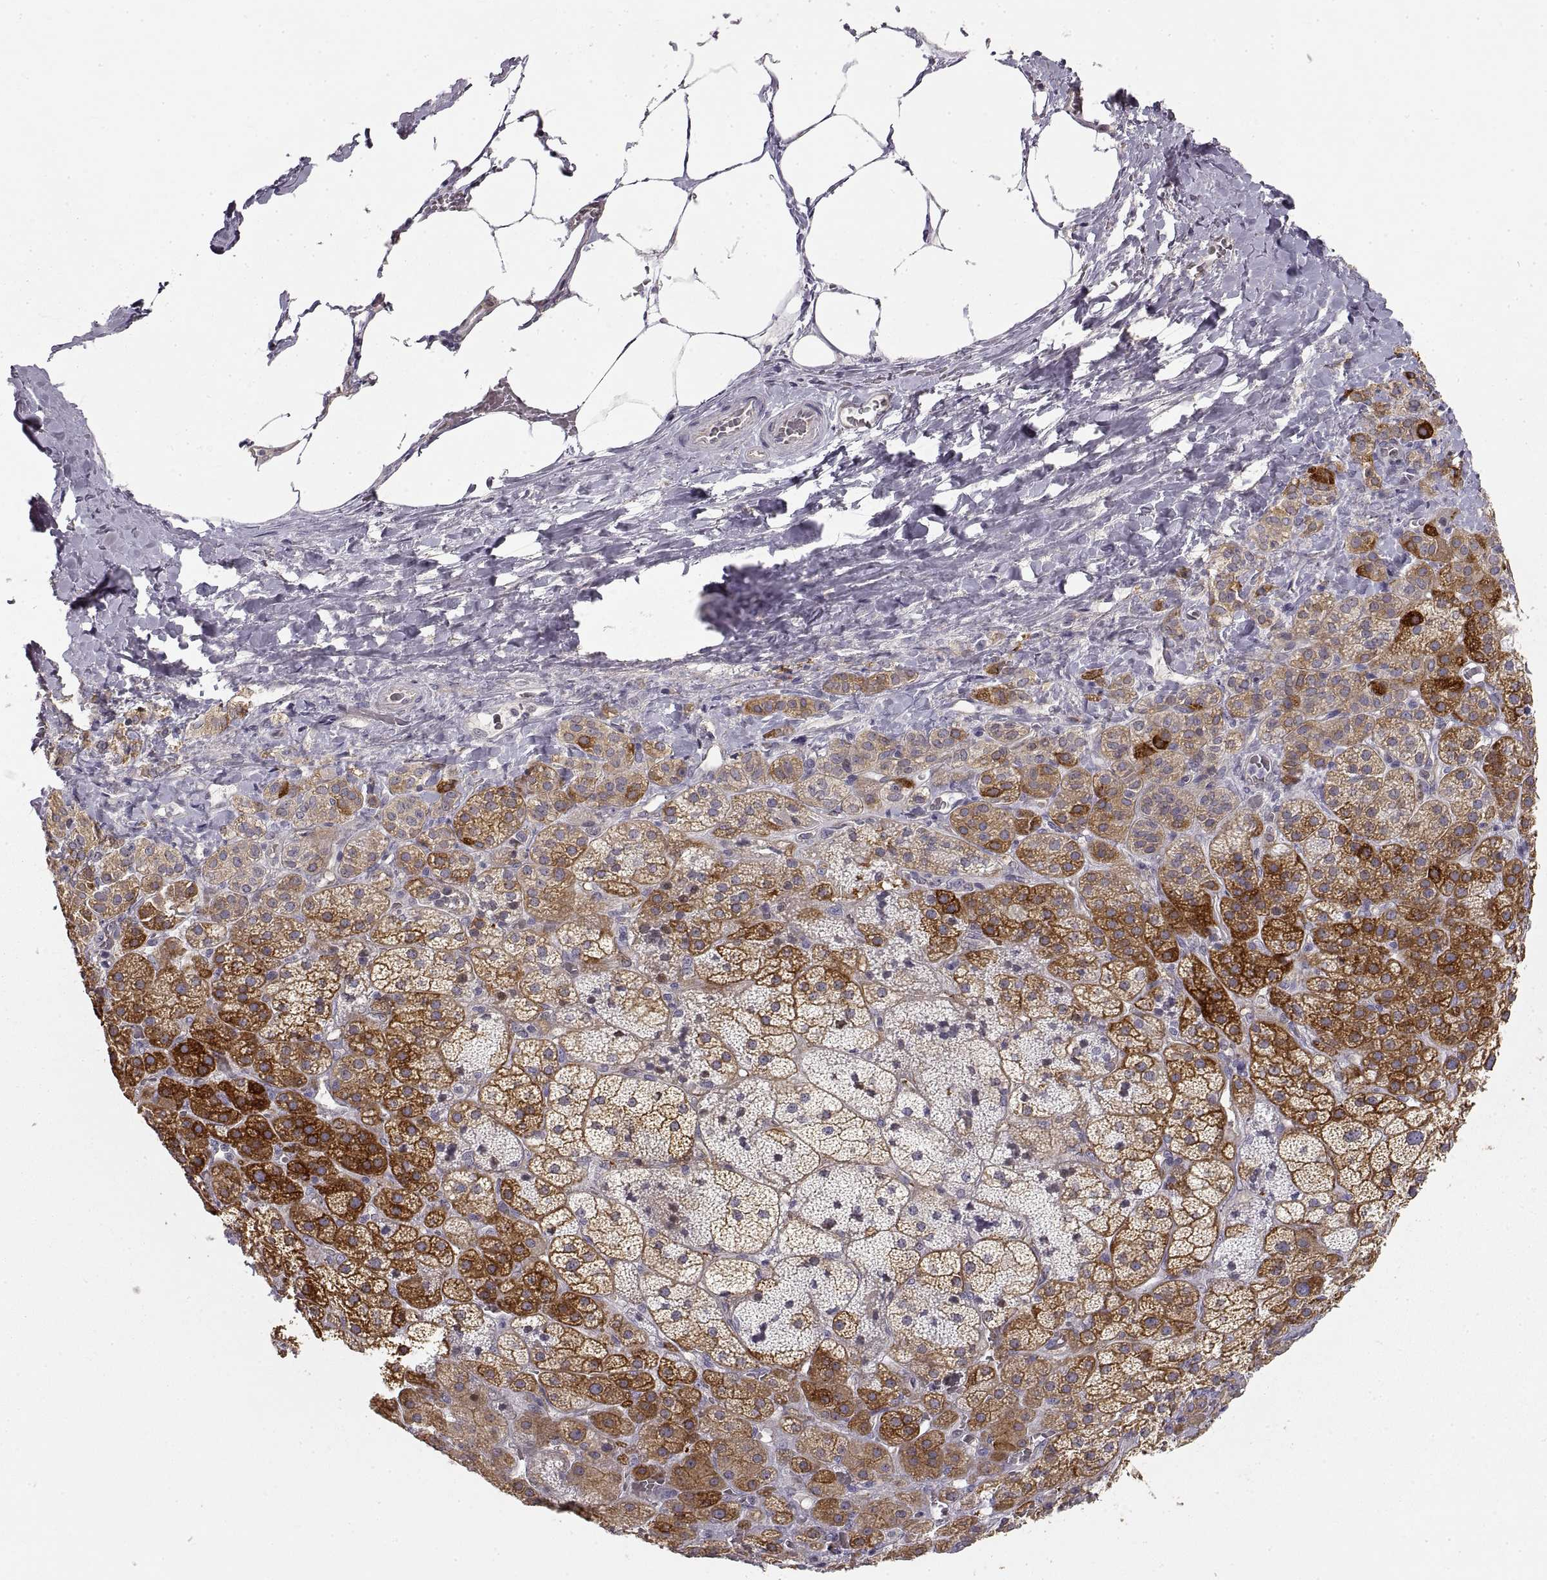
{"staining": {"intensity": "strong", "quantity": "25%-75%", "location": "cytoplasmic/membranous"}, "tissue": "adrenal gland", "cell_type": "Glandular cells", "image_type": "normal", "snomed": [{"axis": "morphology", "description": "Normal tissue, NOS"}, {"axis": "topography", "description": "Adrenal gland"}], "caption": "This histopathology image shows immunohistochemistry staining of normal human adrenal gland, with high strong cytoplasmic/membranous positivity in approximately 25%-75% of glandular cells.", "gene": "HSP90AB1", "patient": {"sex": "male", "age": 57}}